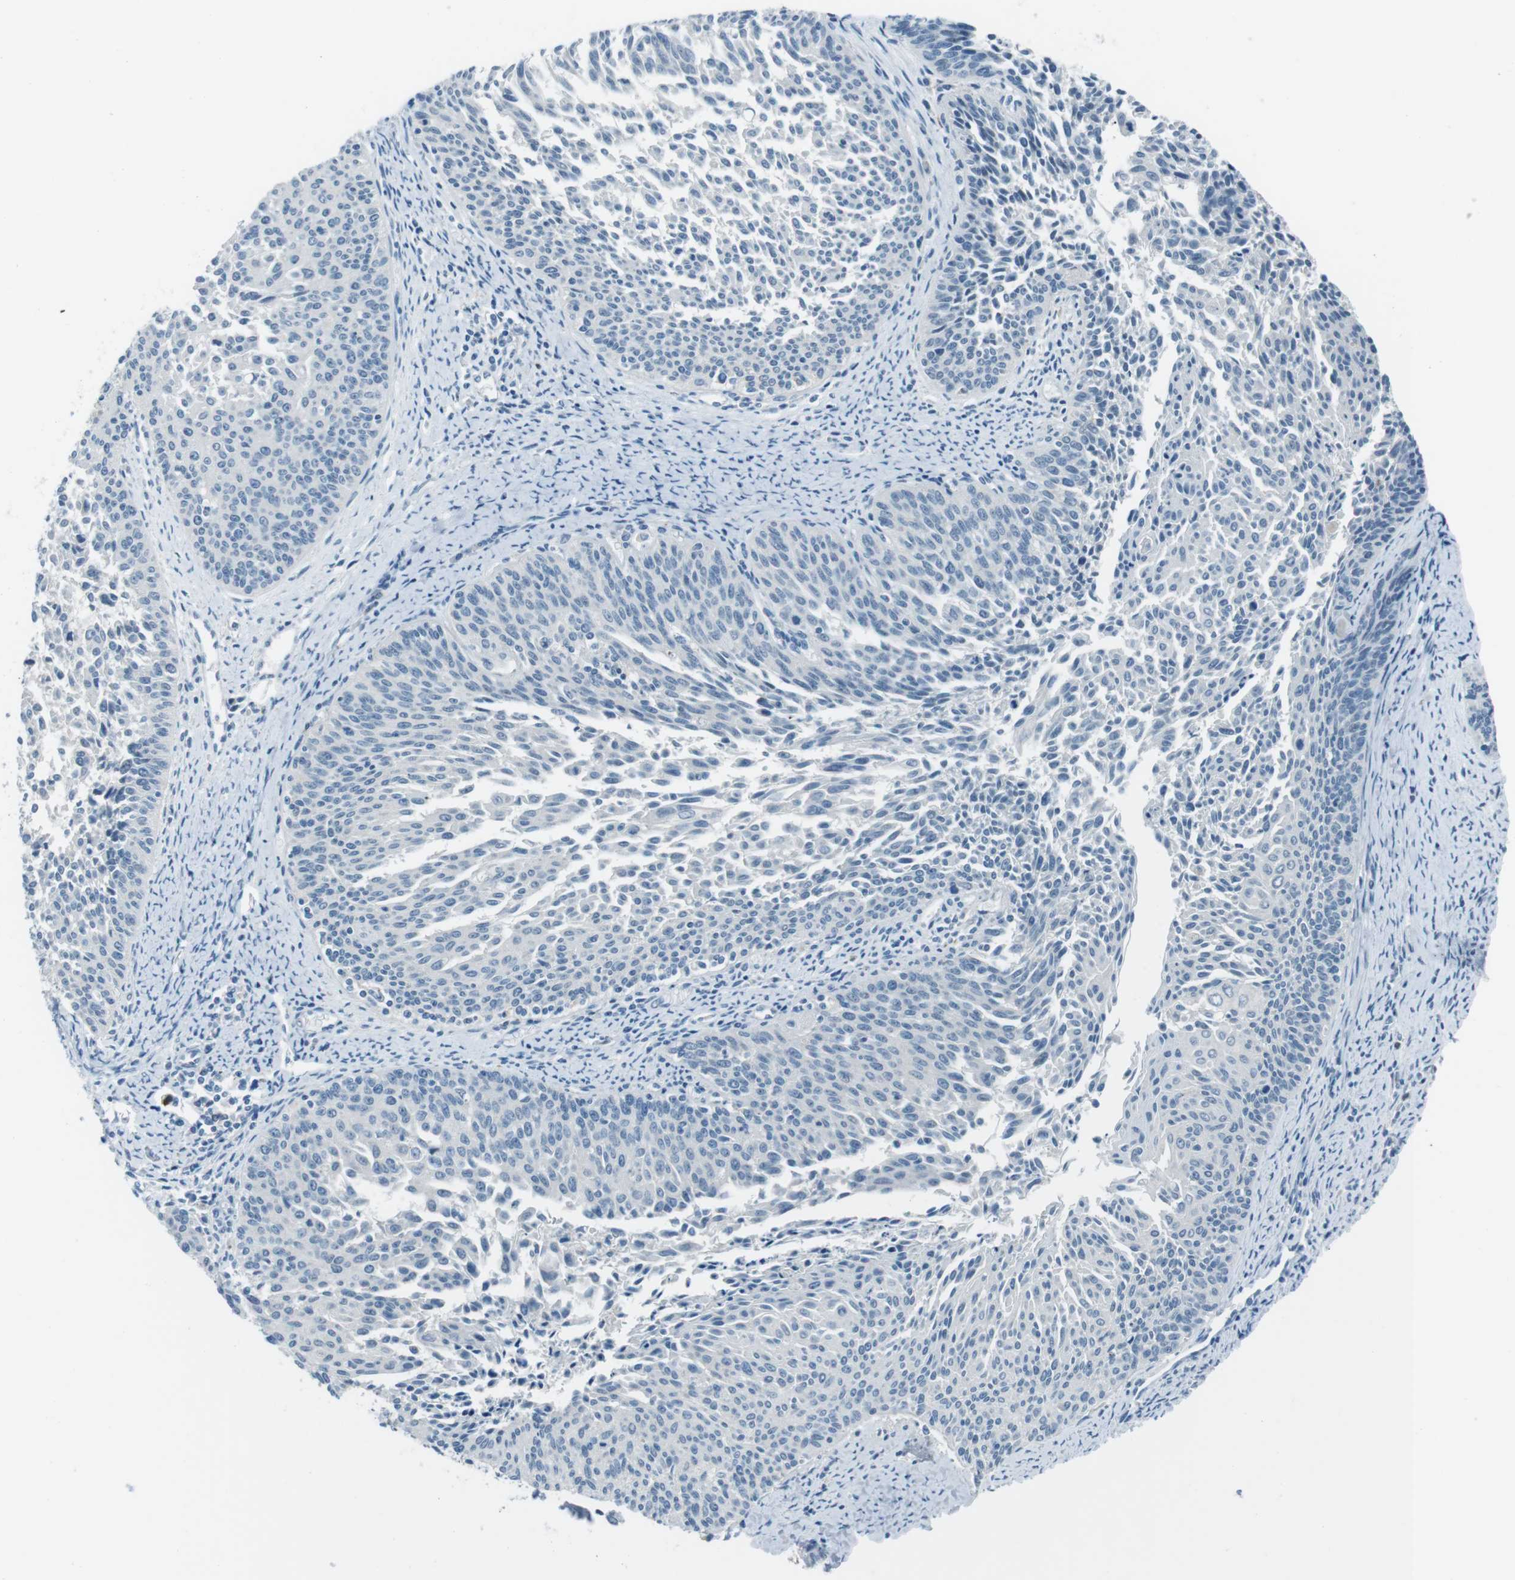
{"staining": {"intensity": "negative", "quantity": "none", "location": "none"}, "tissue": "cervical cancer", "cell_type": "Tumor cells", "image_type": "cancer", "snomed": [{"axis": "morphology", "description": "Squamous cell carcinoma, NOS"}, {"axis": "topography", "description": "Cervix"}], "caption": "Immunohistochemistry (IHC) histopathology image of squamous cell carcinoma (cervical) stained for a protein (brown), which demonstrates no expression in tumor cells. (DAB (3,3'-diaminobenzidine) immunohistochemistry (IHC) with hematoxylin counter stain).", "gene": "FCRLA", "patient": {"sex": "female", "age": 55}}